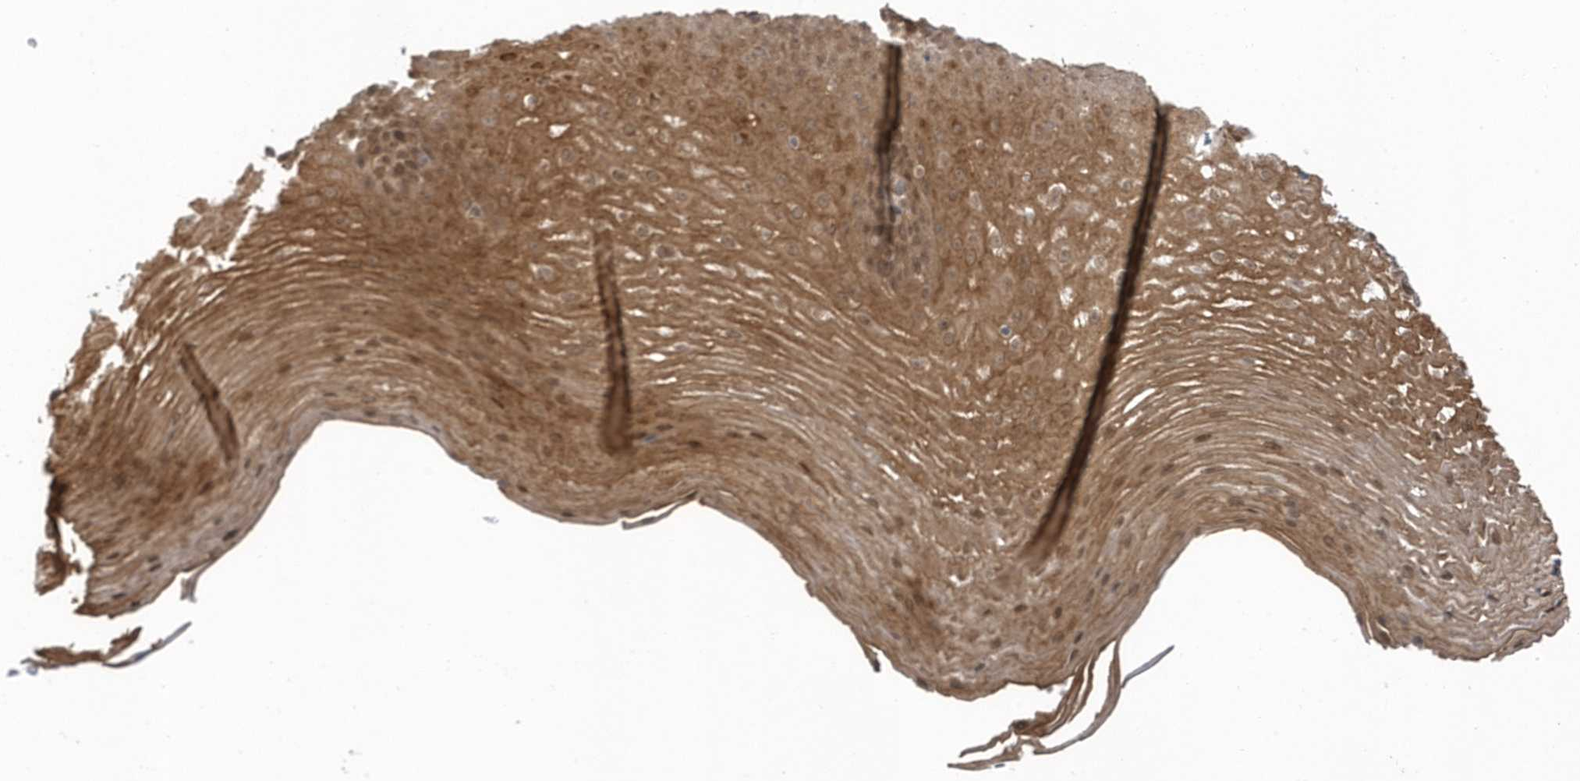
{"staining": {"intensity": "strong", "quantity": ">75%", "location": "cytoplasmic/membranous,nuclear"}, "tissue": "esophagus", "cell_type": "Squamous epithelial cells", "image_type": "normal", "snomed": [{"axis": "morphology", "description": "Normal tissue, NOS"}, {"axis": "topography", "description": "Esophagus"}], "caption": "Human esophagus stained for a protein (brown) displays strong cytoplasmic/membranous,nuclear positive positivity in about >75% of squamous epithelial cells.", "gene": "USP53", "patient": {"sex": "male", "age": 62}}